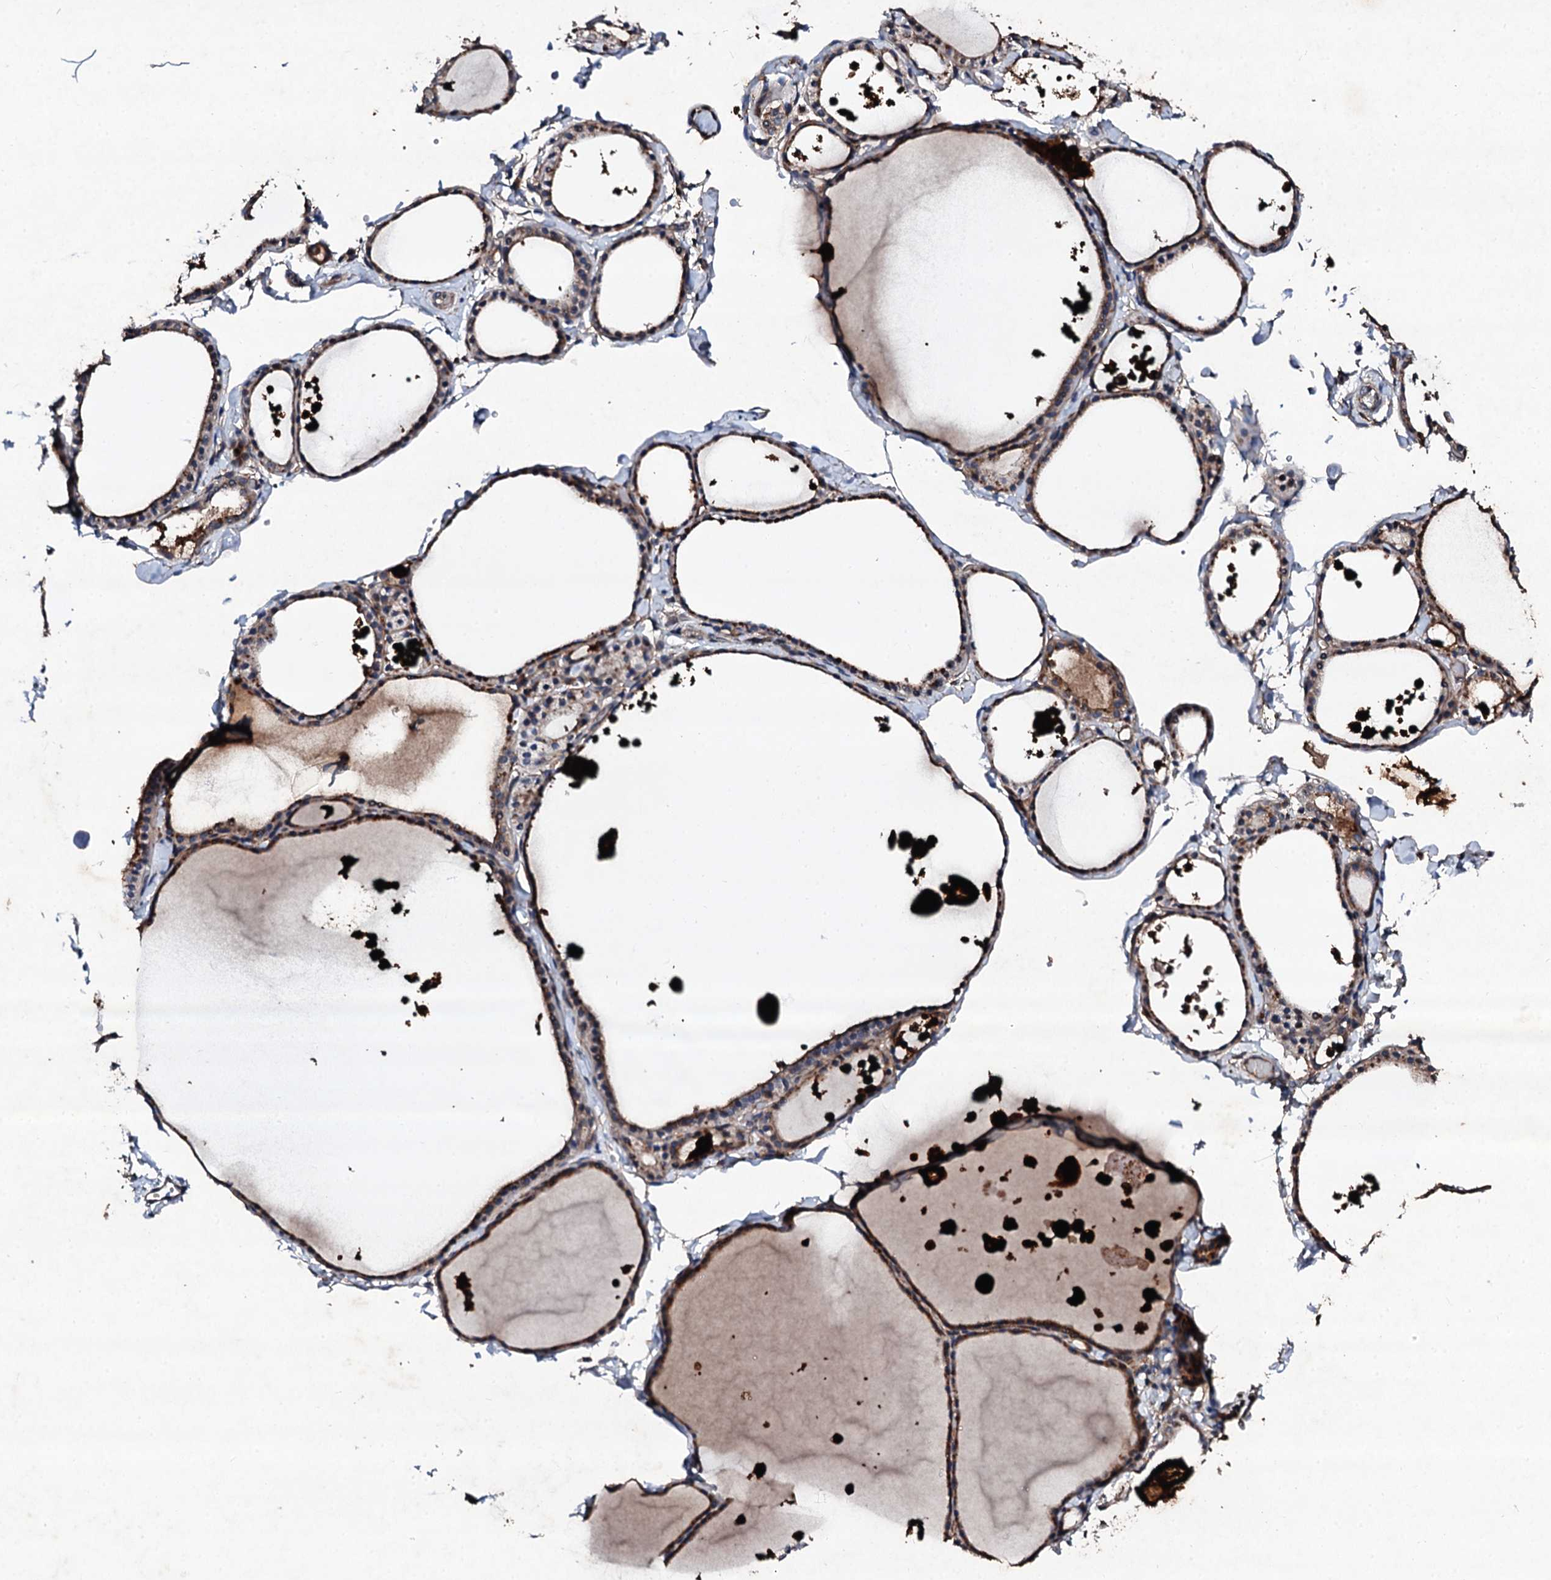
{"staining": {"intensity": "moderate", "quantity": ">75%", "location": "cytoplasmic/membranous"}, "tissue": "thyroid gland", "cell_type": "Glandular cells", "image_type": "normal", "snomed": [{"axis": "morphology", "description": "Normal tissue, NOS"}, {"axis": "topography", "description": "Thyroid gland"}], "caption": "The immunohistochemical stain shows moderate cytoplasmic/membranous expression in glandular cells of normal thyroid gland.", "gene": "KERA", "patient": {"sex": "male", "age": 56}}